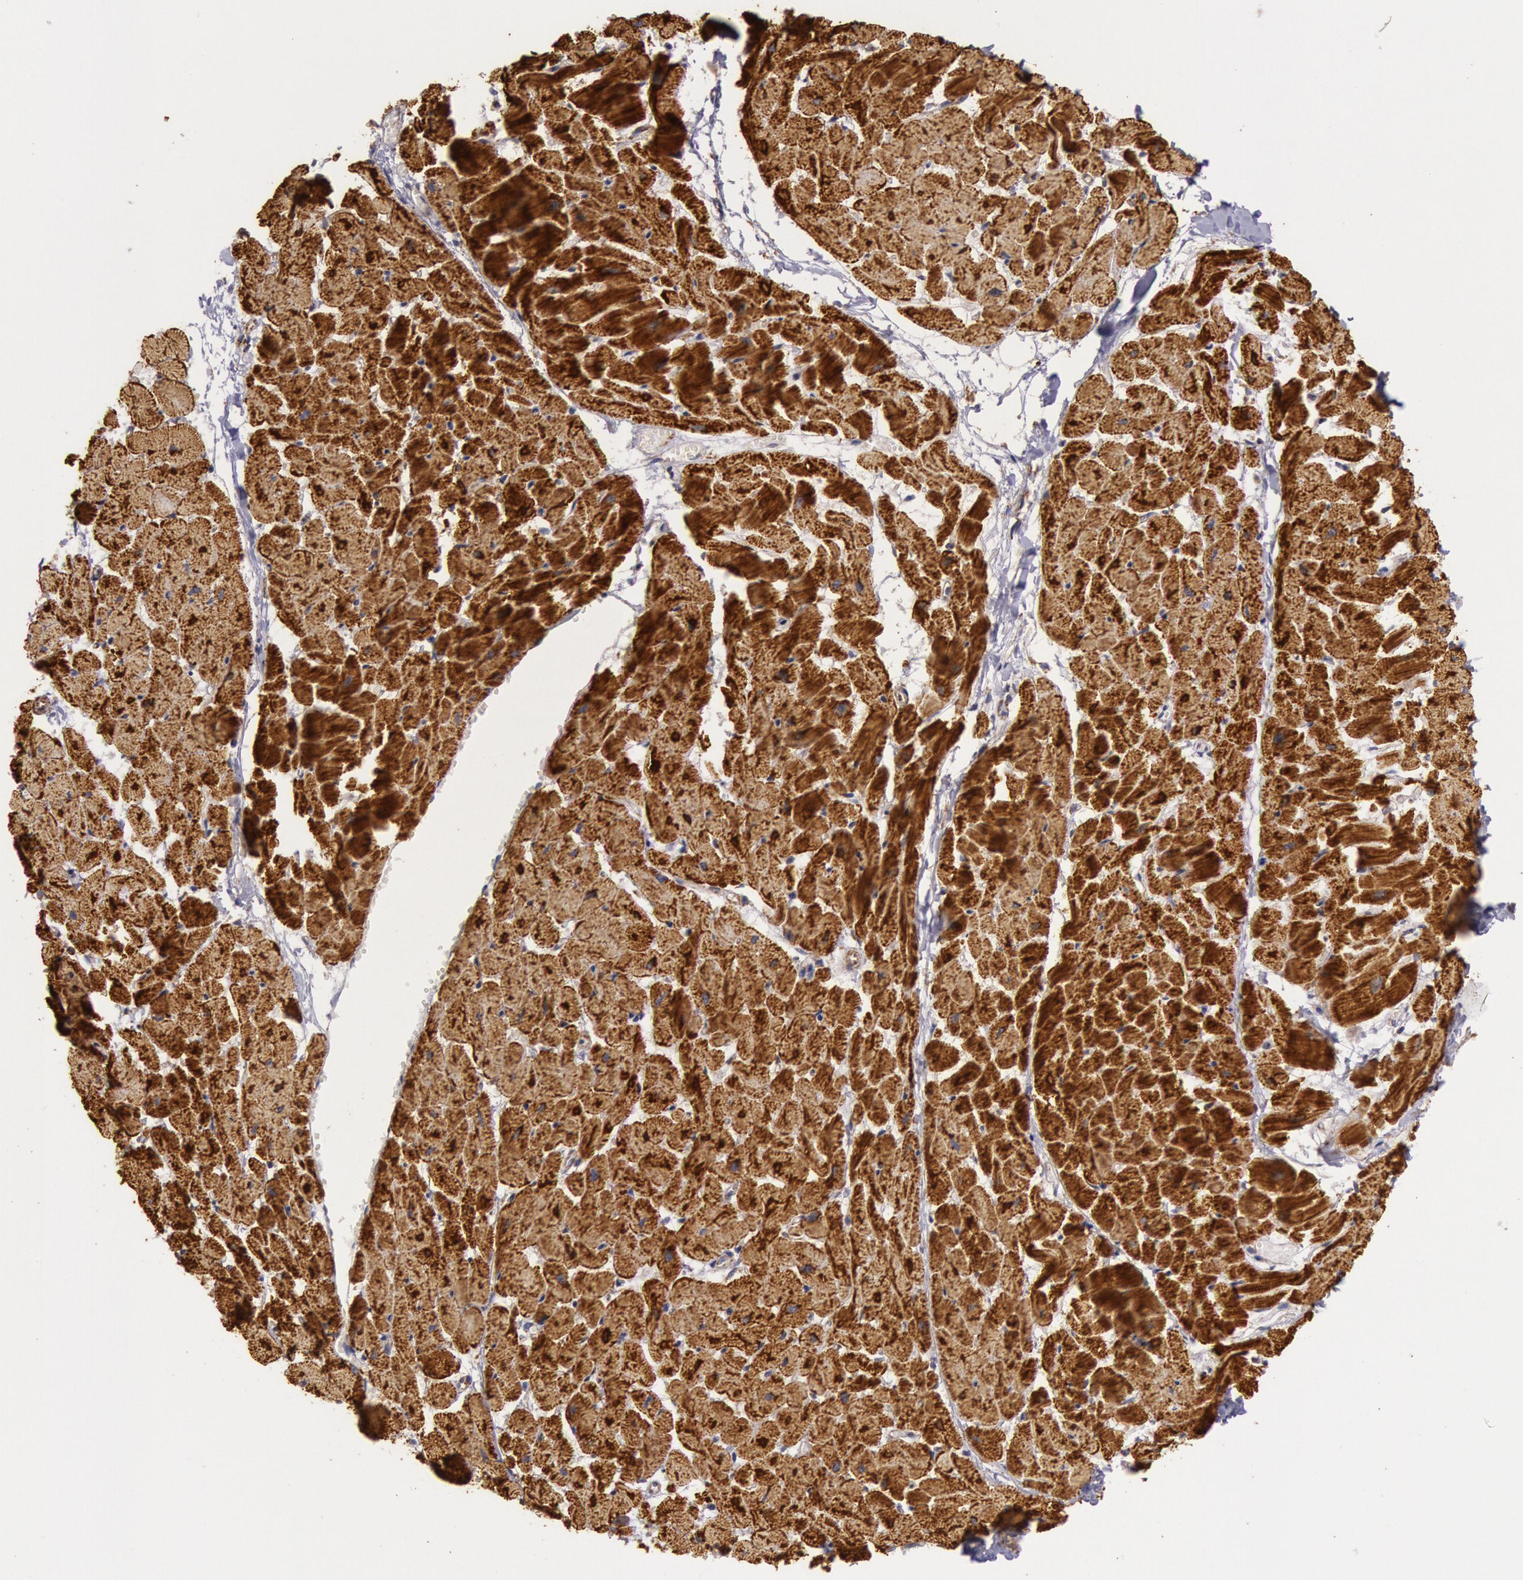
{"staining": {"intensity": "strong", "quantity": ">75%", "location": "cytoplasmic/membranous"}, "tissue": "heart muscle", "cell_type": "Cardiomyocytes", "image_type": "normal", "snomed": [{"axis": "morphology", "description": "Normal tissue, NOS"}, {"axis": "topography", "description": "Heart"}], "caption": "Heart muscle stained with DAB immunohistochemistry (IHC) exhibits high levels of strong cytoplasmic/membranous staining in about >75% of cardiomyocytes. The staining was performed using DAB, with brown indicating positive protein expression. Nuclei are stained blue with hematoxylin.", "gene": "CYC1", "patient": {"sex": "female", "age": 19}}